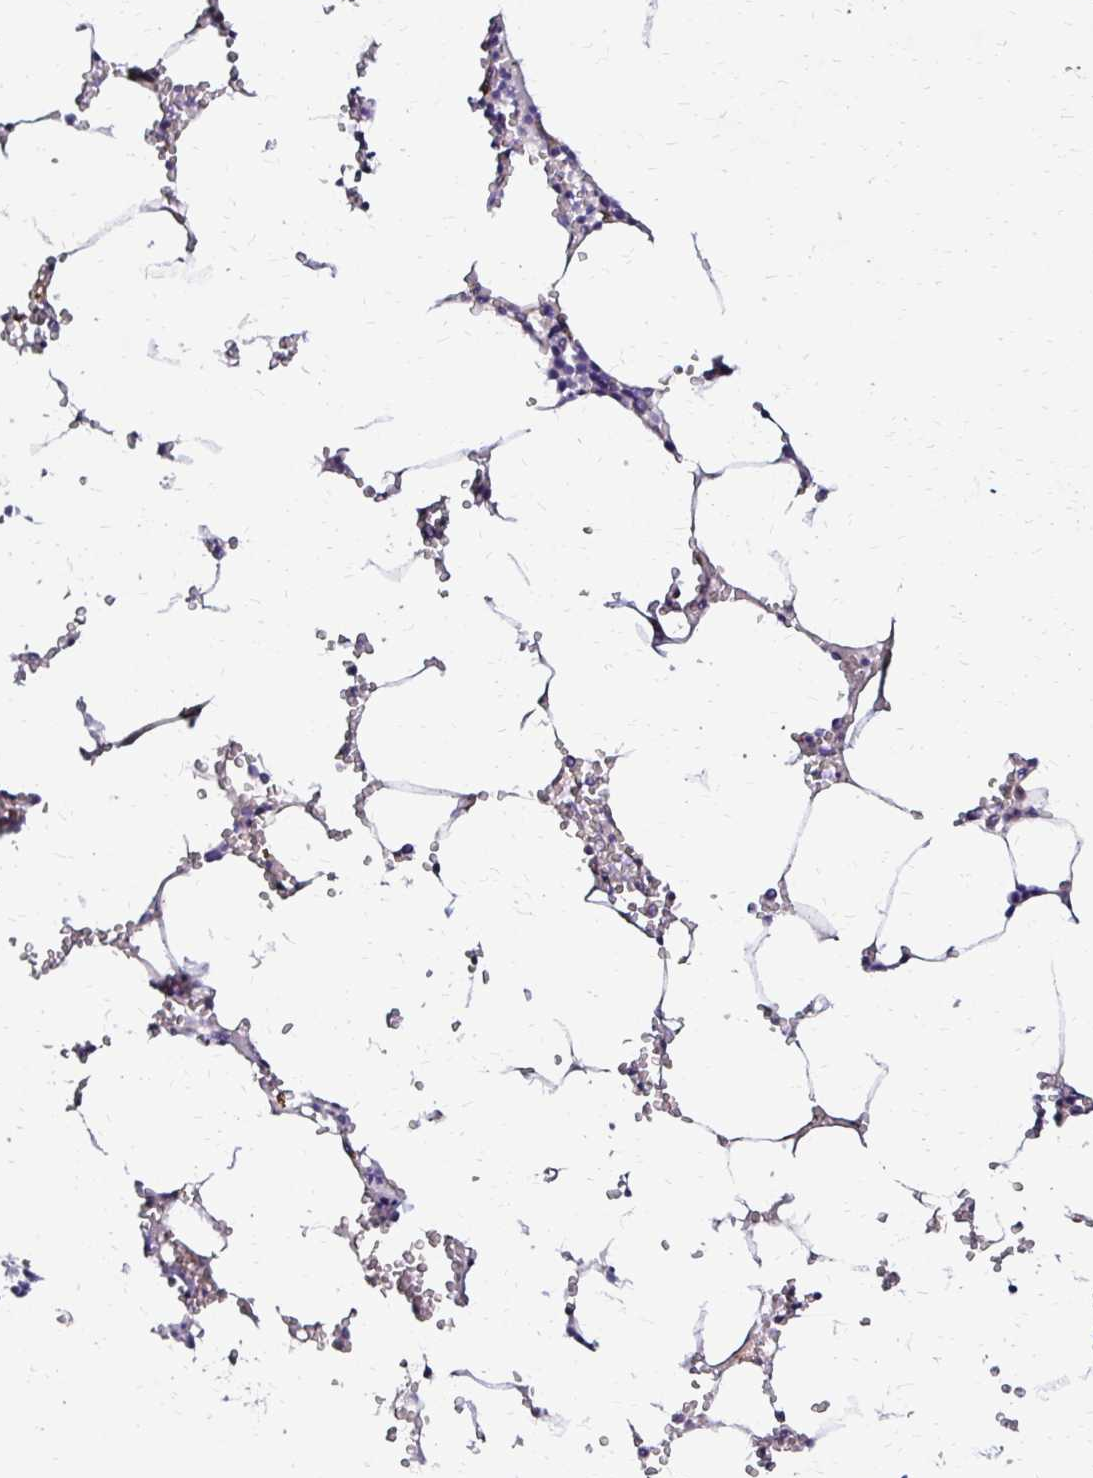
{"staining": {"intensity": "negative", "quantity": "none", "location": "none"}, "tissue": "bone marrow", "cell_type": "Hematopoietic cells", "image_type": "normal", "snomed": [{"axis": "morphology", "description": "Normal tissue, NOS"}, {"axis": "topography", "description": "Bone marrow"}], "caption": "Histopathology image shows no significant protein expression in hematopoietic cells of unremarkable bone marrow.", "gene": "IDUA", "patient": {"sex": "male", "age": 54}}